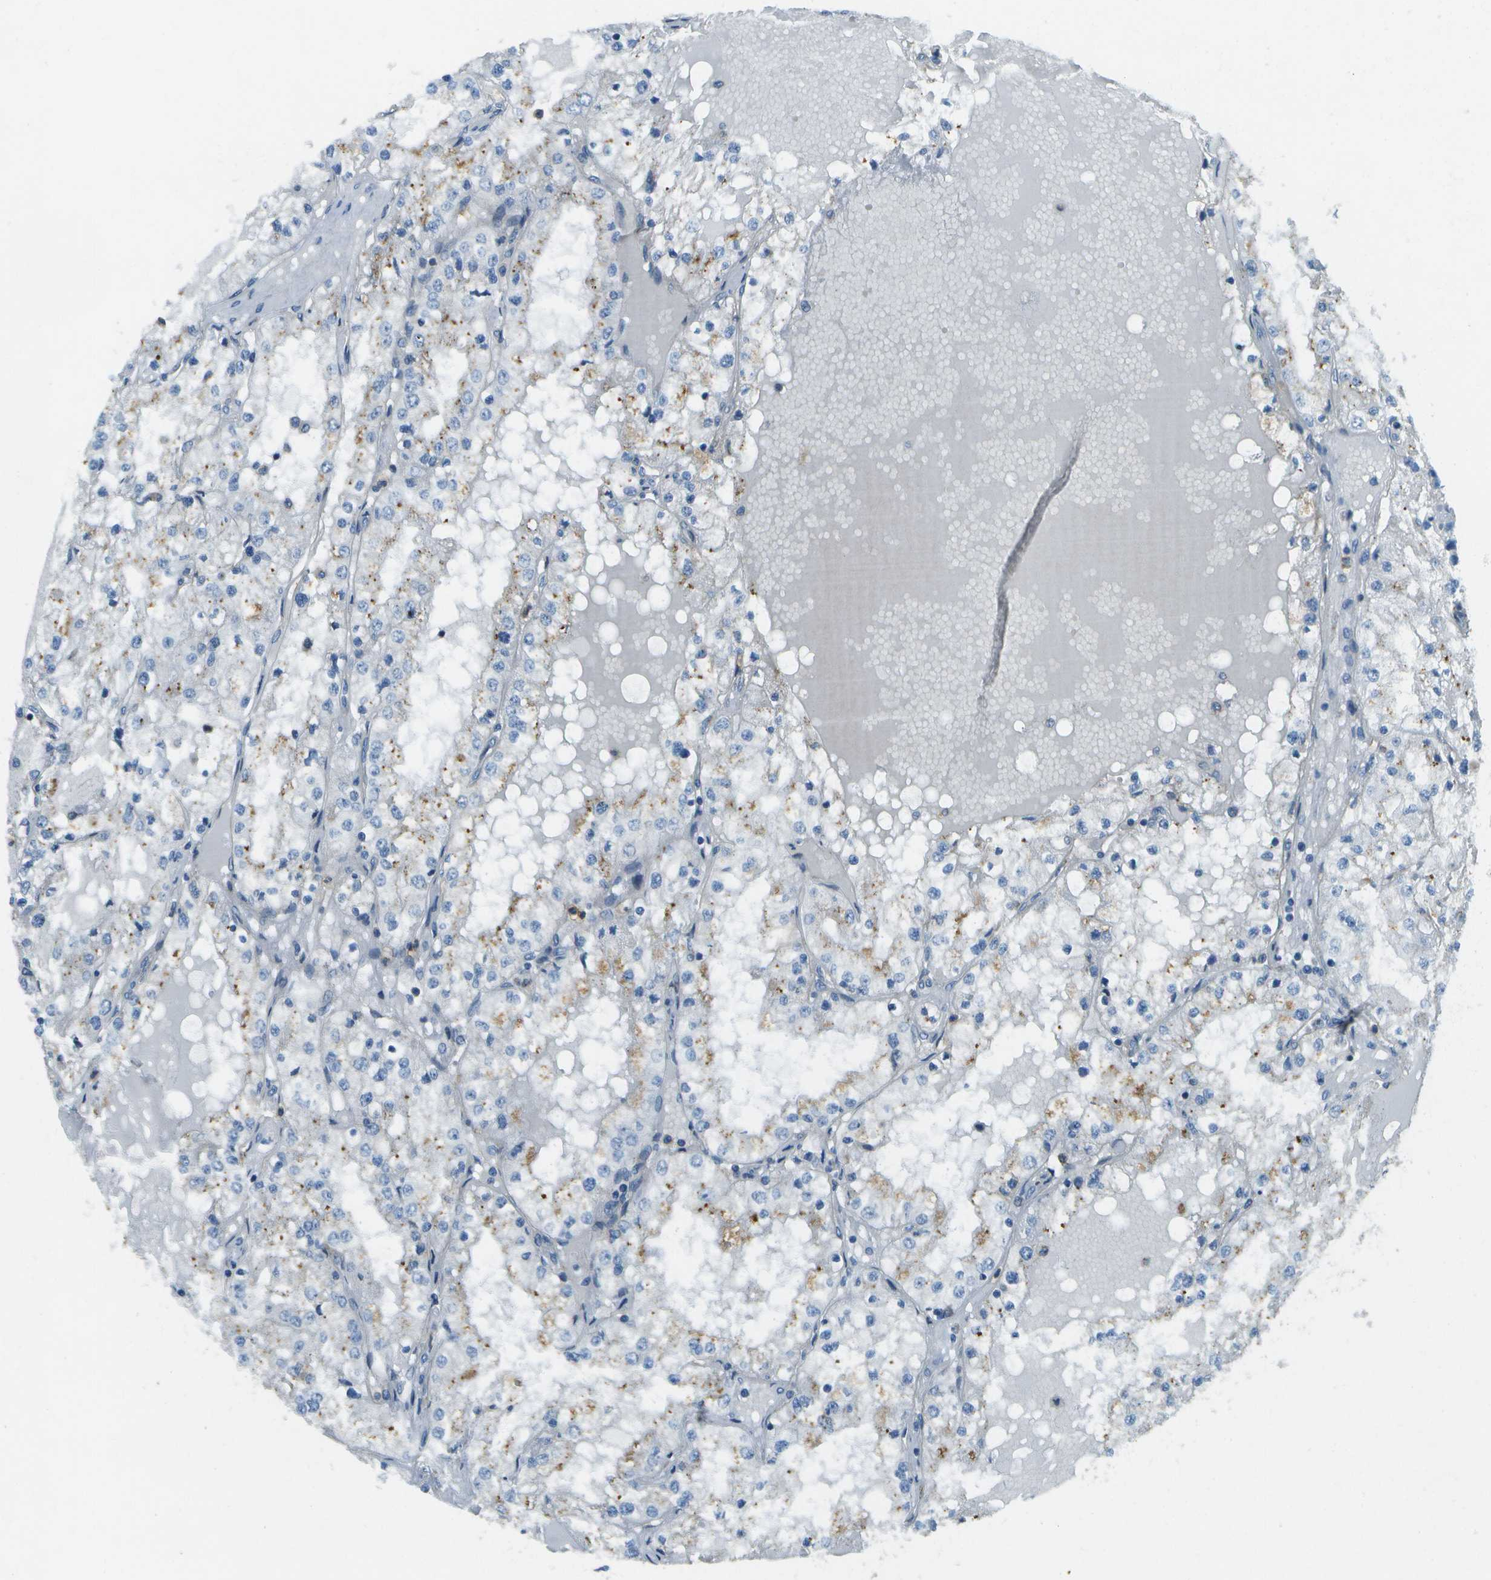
{"staining": {"intensity": "weak", "quantity": "25%-75%", "location": "cytoplasmic/membranous"}, "tissue": "renal cancer", "cell_type": "Tumor cells", "image_type": "cancer", "snomed": [{"axis": "morphology", "description": "Adenocarcinoma, NOS"}, {"axis": "topography", "description": "Kidney"}], "caption": "Renal cancer (adenocarcinoma) tissue demonstrates weak cytoplasmic/membranous positivity in approximately 25%-75% of tumor cells", "gene": "MYH11", "patient": {"sex": "male", "age": 68}}